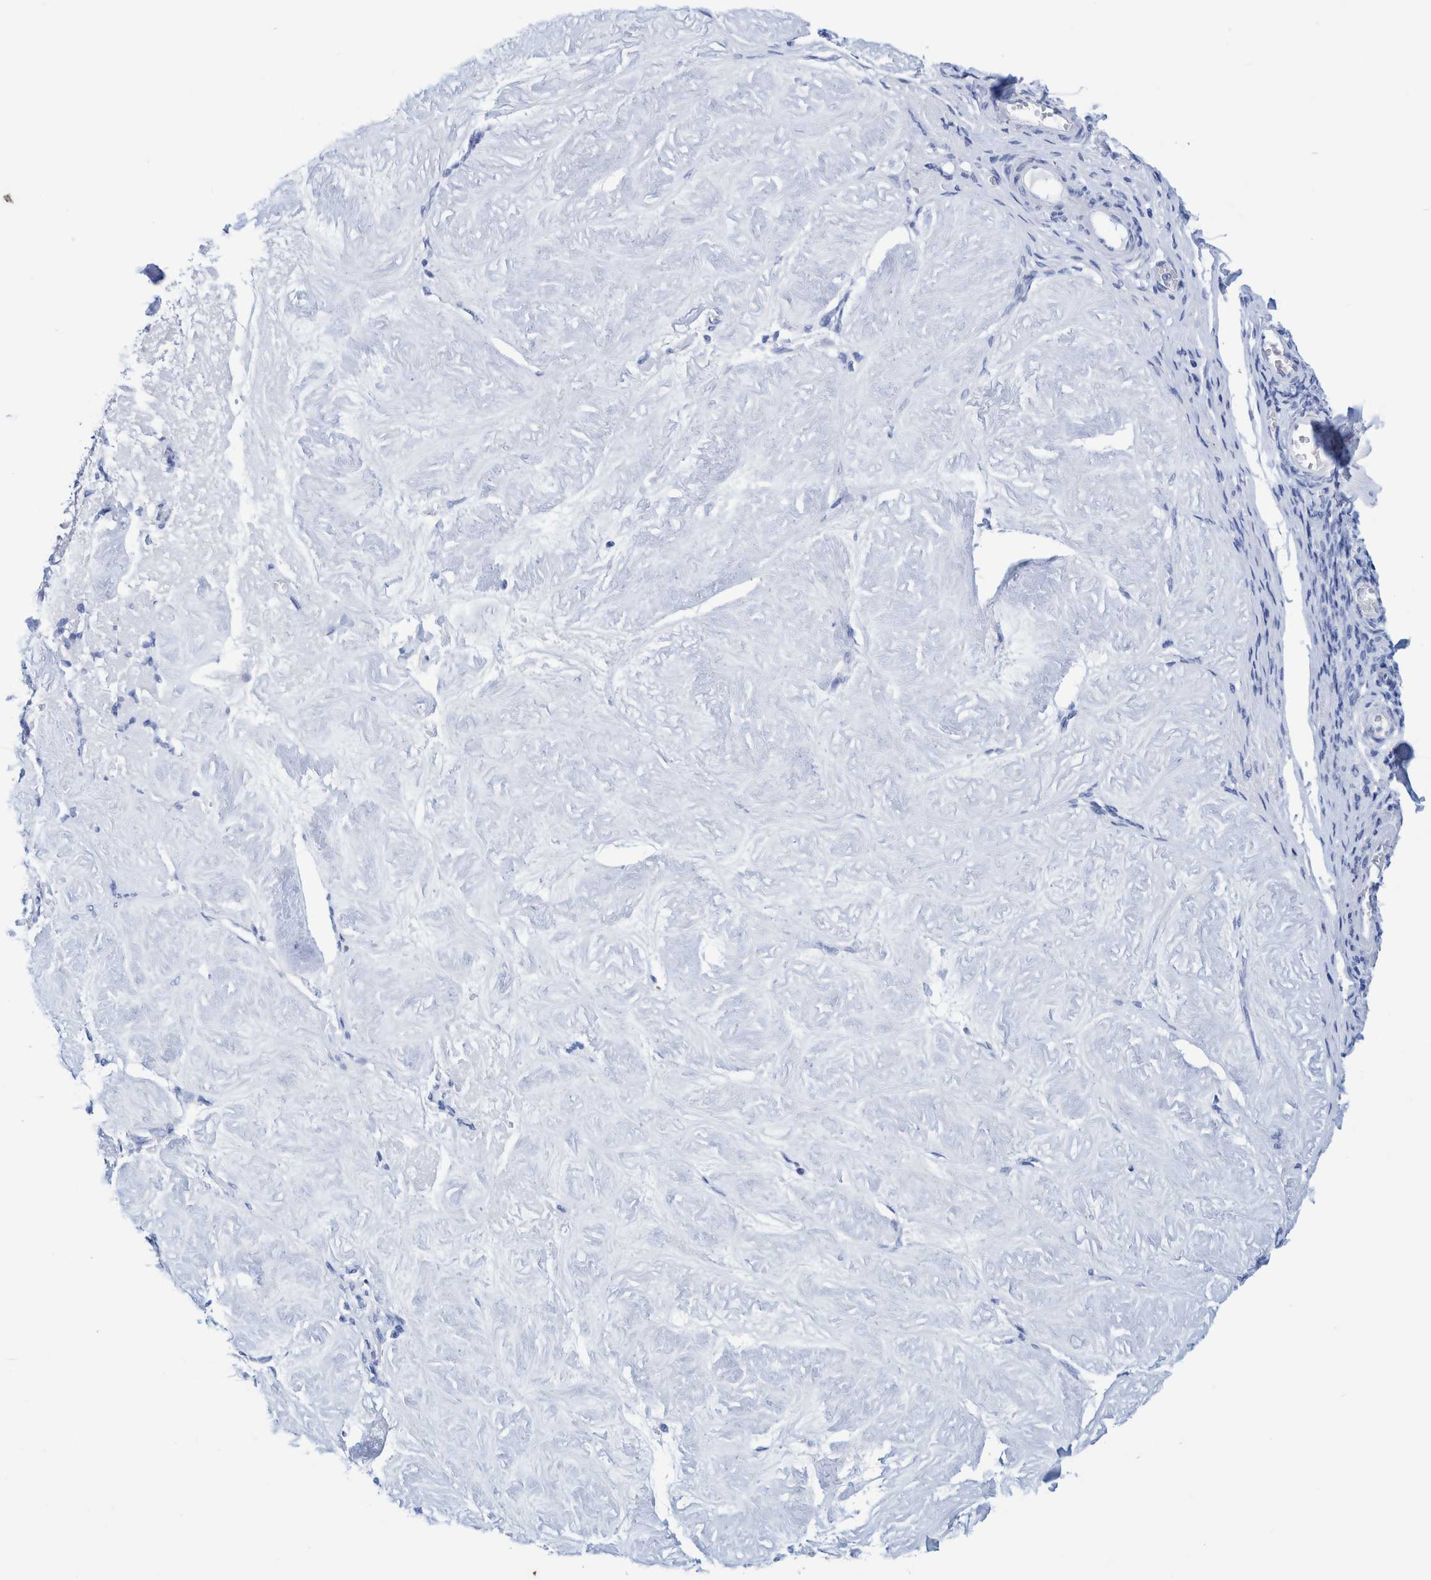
{"staining": {"intensity": "negative", "quantity": "none", "location": "none"}, "tissue": "adipose tissue", "cell_type": "Adipocytes", "image_type": "normal", "snomed": [{"axis": "morphology", "description": "Normal tissue, NOS"}, {"axis": "topography", "description": "Vascular tissue"}, {"axis": "topography", "description": "Fallopian tube"}, {"axis": "topography", "description": "Ovary"}], "caption": "Immunohistochemical staining of normal adipose tissue exhibits no significant expression in adipocytes. (DAB (3,3'-diaminobenzidine) IHC with hematoxylin counter stain).", "gene": "PERP", "patient": {"sex": "female", "age": 67}}